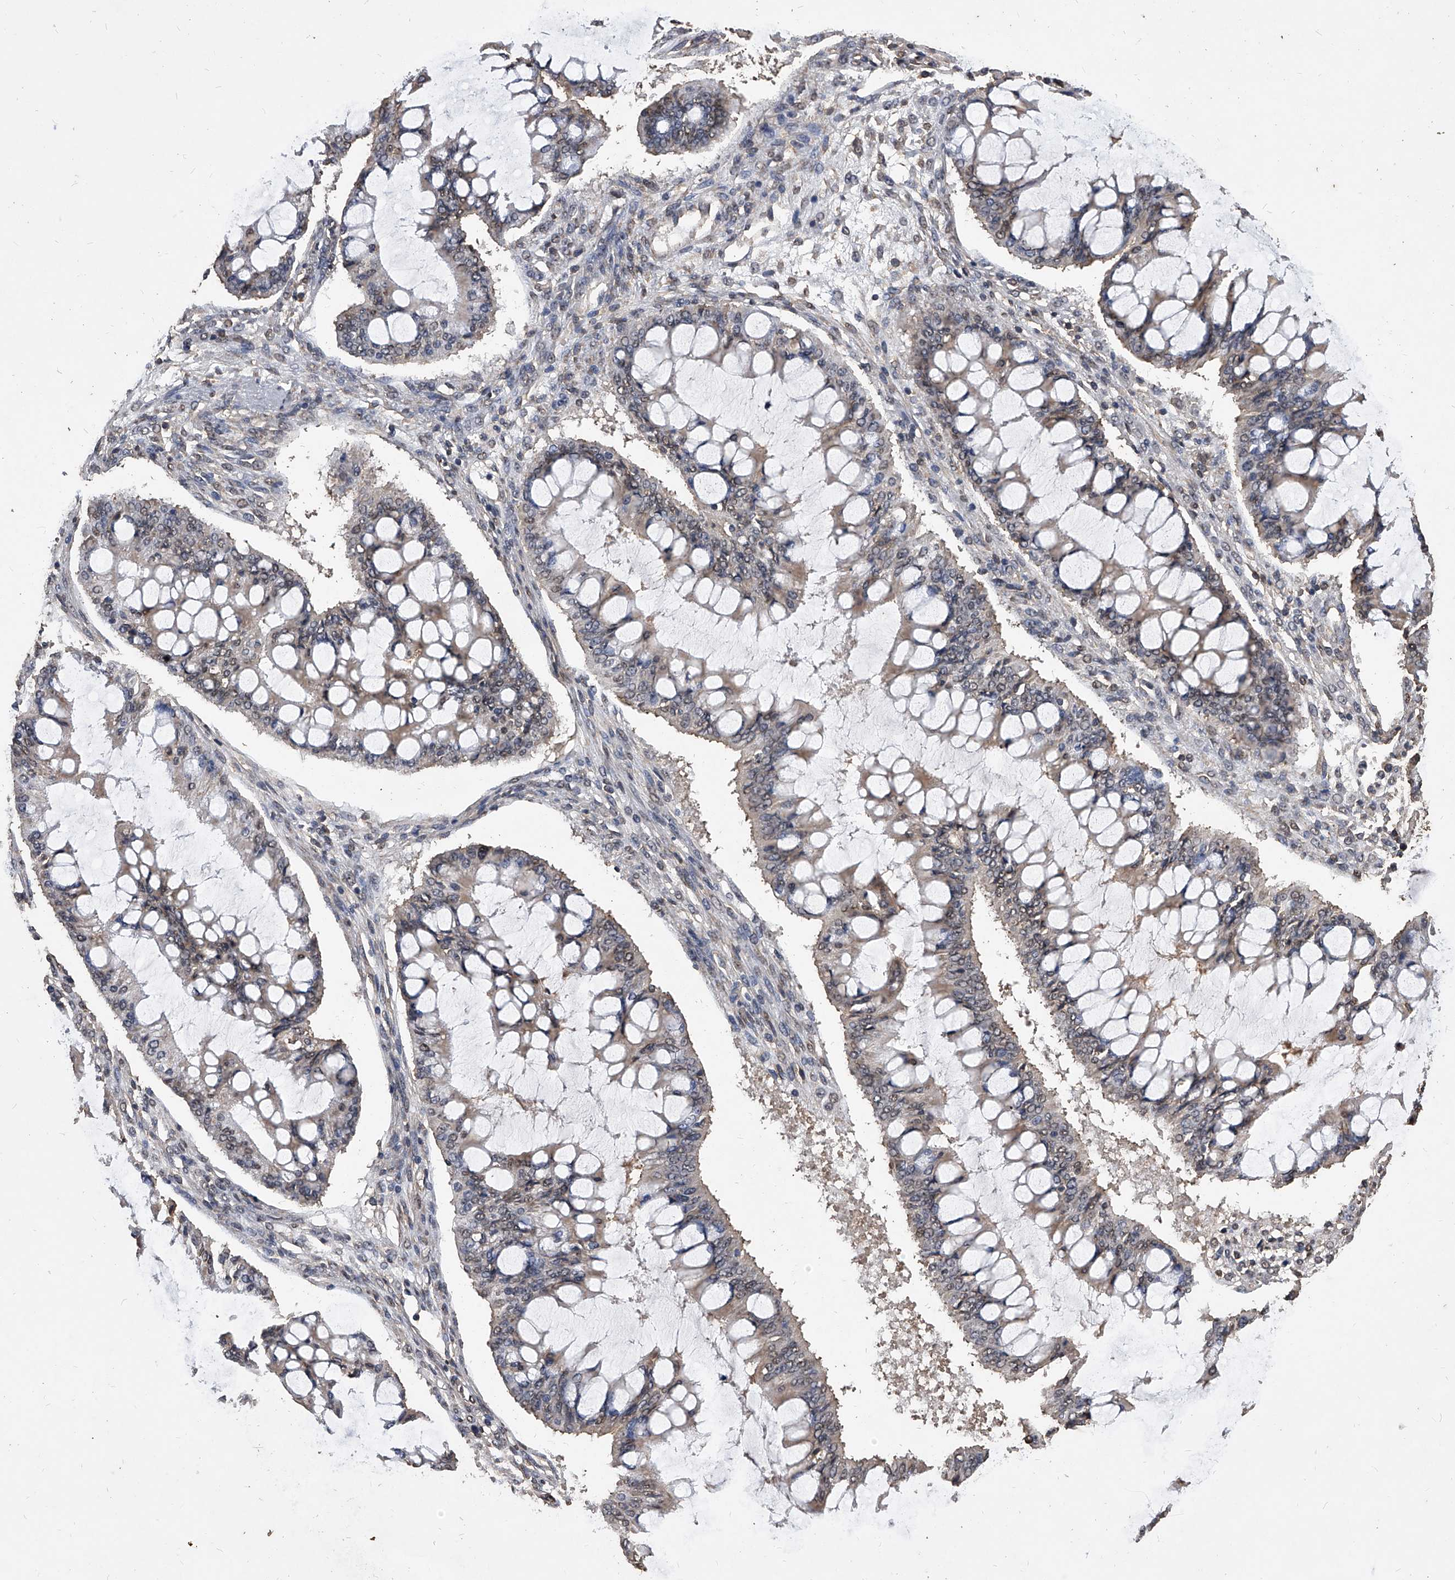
{"staining": {"intensity": "weak", "quantity": "<25%", "location": "cytoplasmic/membranous"}, "tissue": "ovarian cancer", "cell_type": "Tumor cells", "image_type": "cancer", "snomed": [{"axis": "morphology", "description": "Cystadenocarcinoma, mucinous, NOS"}, {"axis": "topography", "description": "Ovary"}], "caption": "Tumor cells show no significant staining in ovarian mucinous cystadenocarcinoma.", "gene": "FBXL4", "patient": {"sex": "female", "age": 73}}